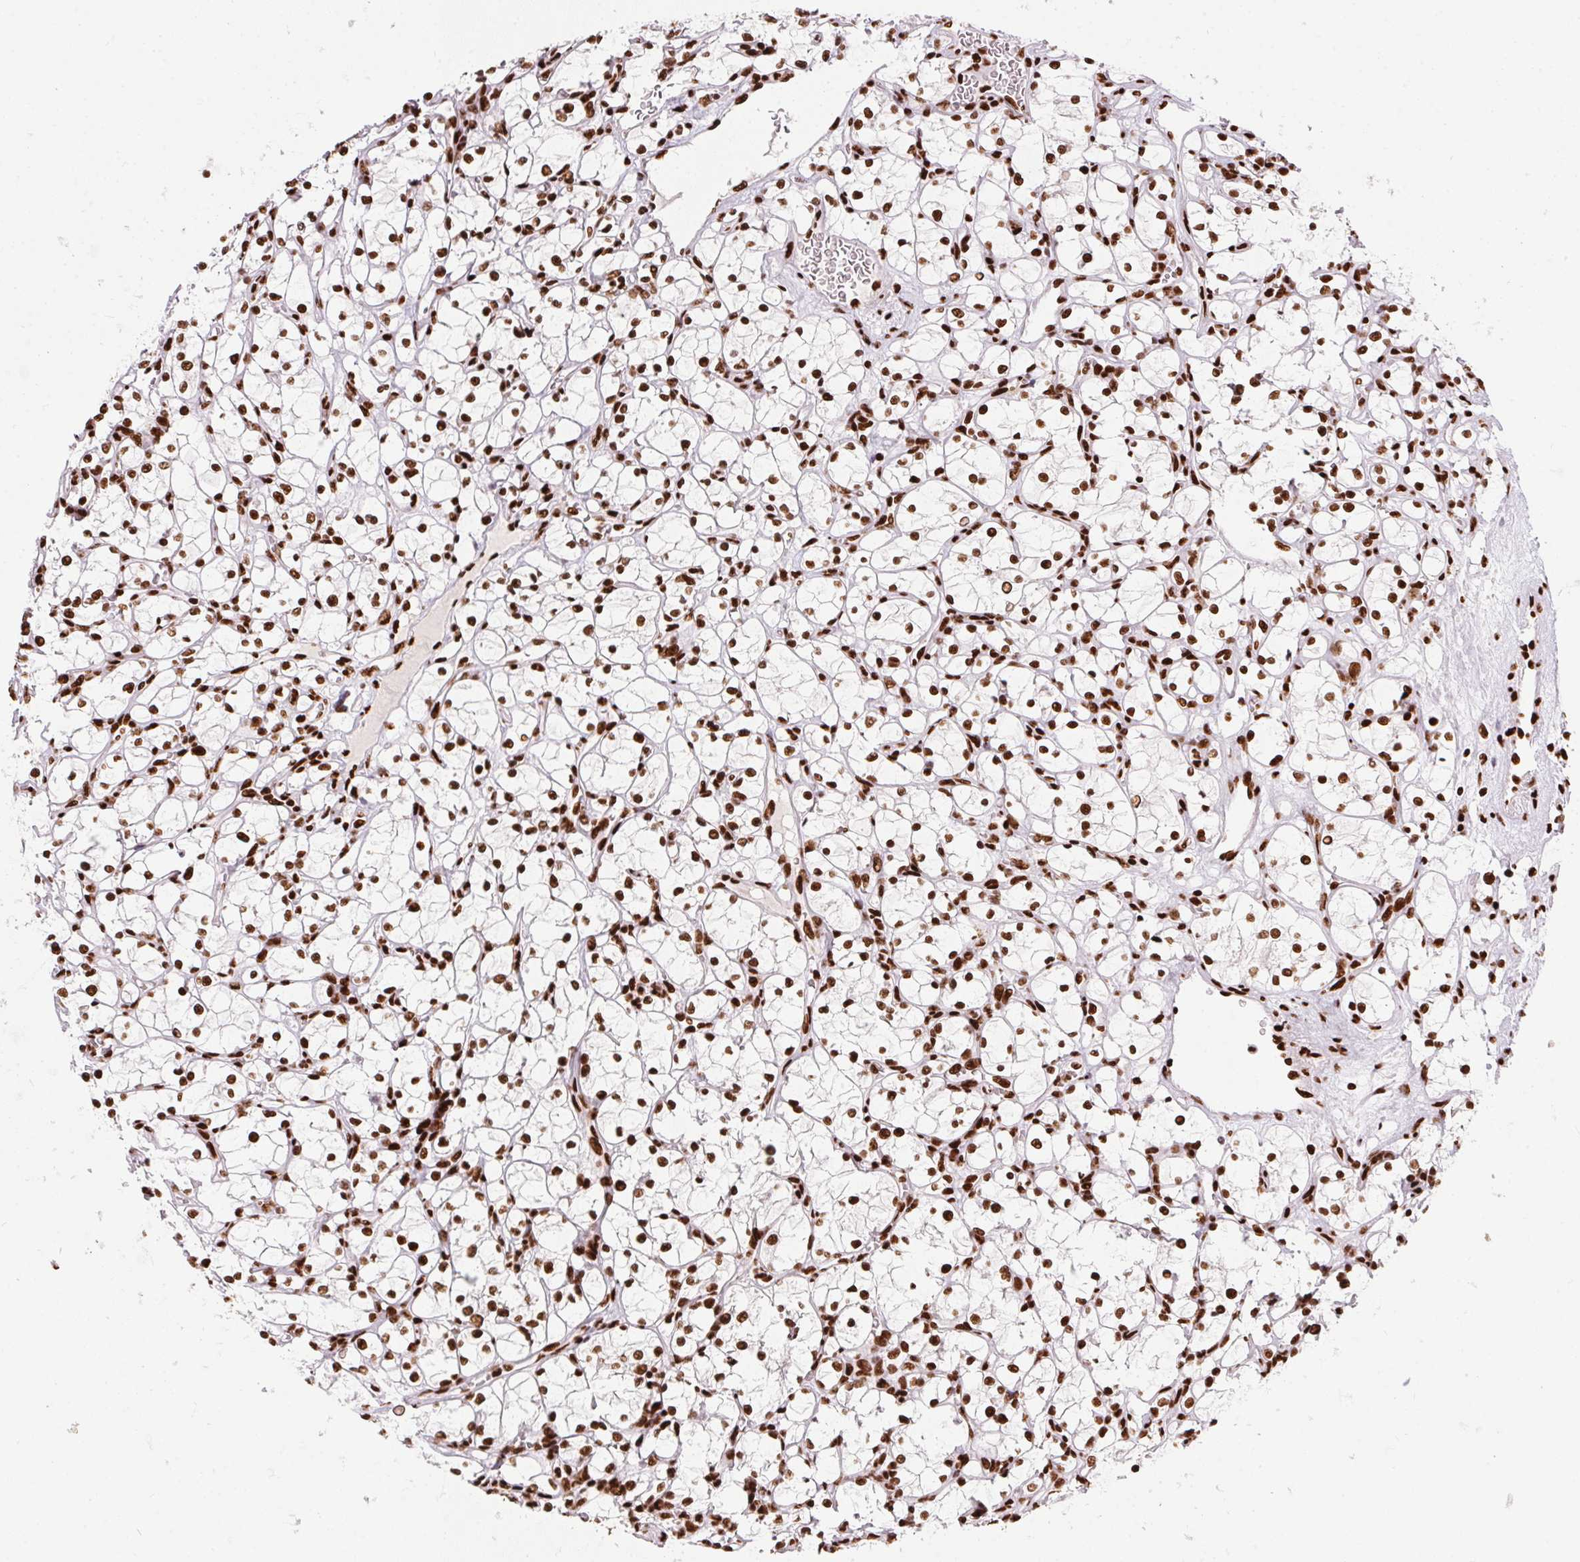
{"staining": {"intensity": "strong", "quantity": ">75%", "location": "nuclear"}, "tissue": "renal cancer", "cell_type": "Tumor cells", "image_type": "cancer", "snomed": [{"axis": "morphology", "description": "Adenocarcinoma, NOS"}, {"axis": "topography", "description": "Kidney"}], "caption": "Brown immunohistochemical staining in human renal cancer exhibits strong nuclear expression in about >75% of tumor cells.", "gene": "PAGE3", "patient": {"sex": "female", "age": 69}}